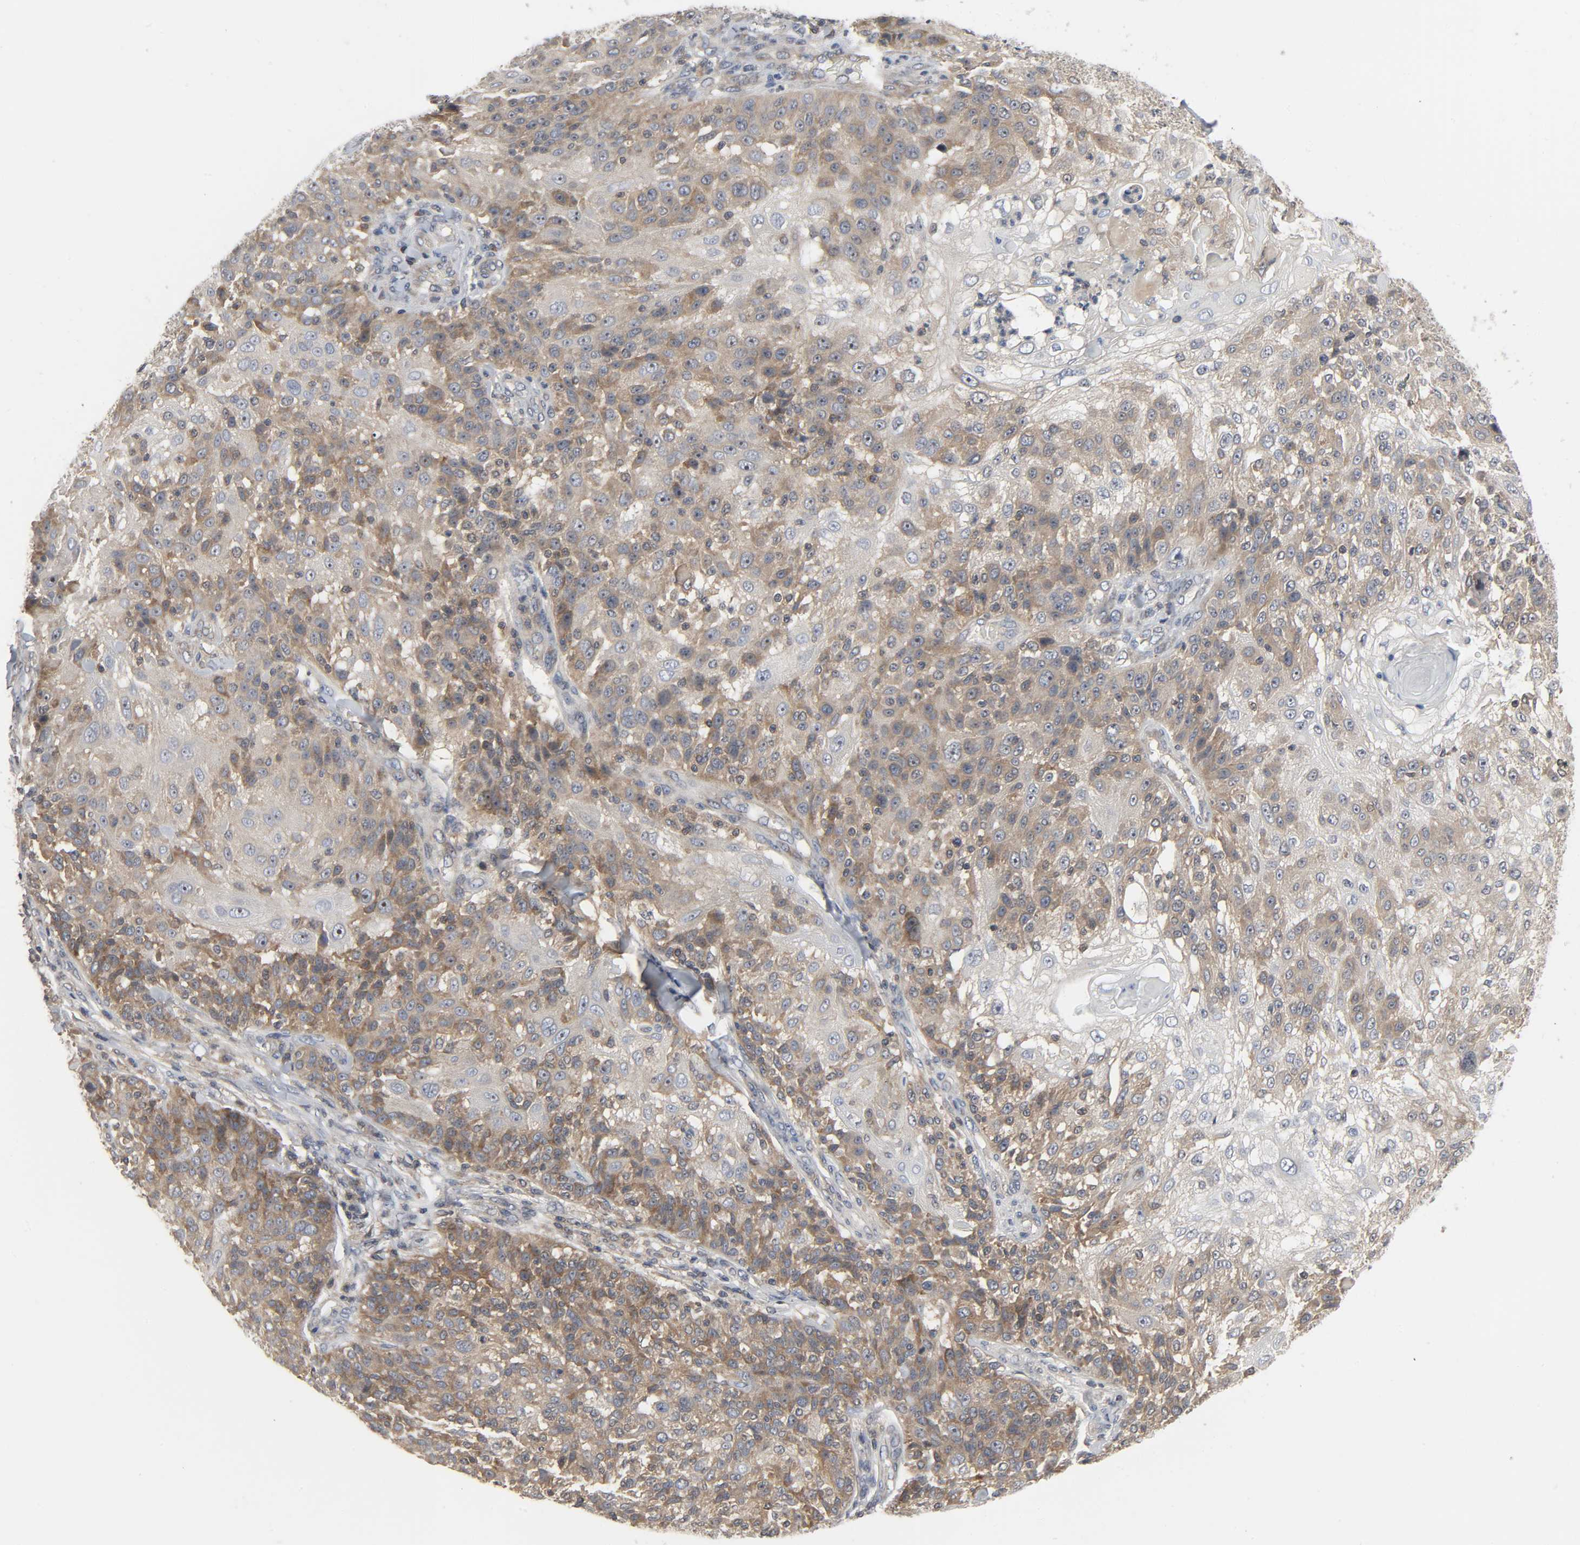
{"staining": {"intensity": "strong", "quantity": "25%-75%", "location": "cytoplasmic/membranous,nuclear"}, "tissue": "skin cancer", "cell_type": "Tumor cells", "image_type": "cancer", "snomed": [{"axis": "morphology", "description": "Normal tissue, NOS"}, {"axis": "morphology", "description": "Squamous cell carcinoma, NOS"}, {"axis": "topography", "description": "Skin"}], "caption": "Immunohistochemical staining of human squamous cell carcinoma (skin) reveals strong cytoplasmic/membranous and nuclear protein positivity in about 25%-75% of tumor cells.", "gene": "PLEKHA2", "patient": {"sex": "female", "age": 83}}